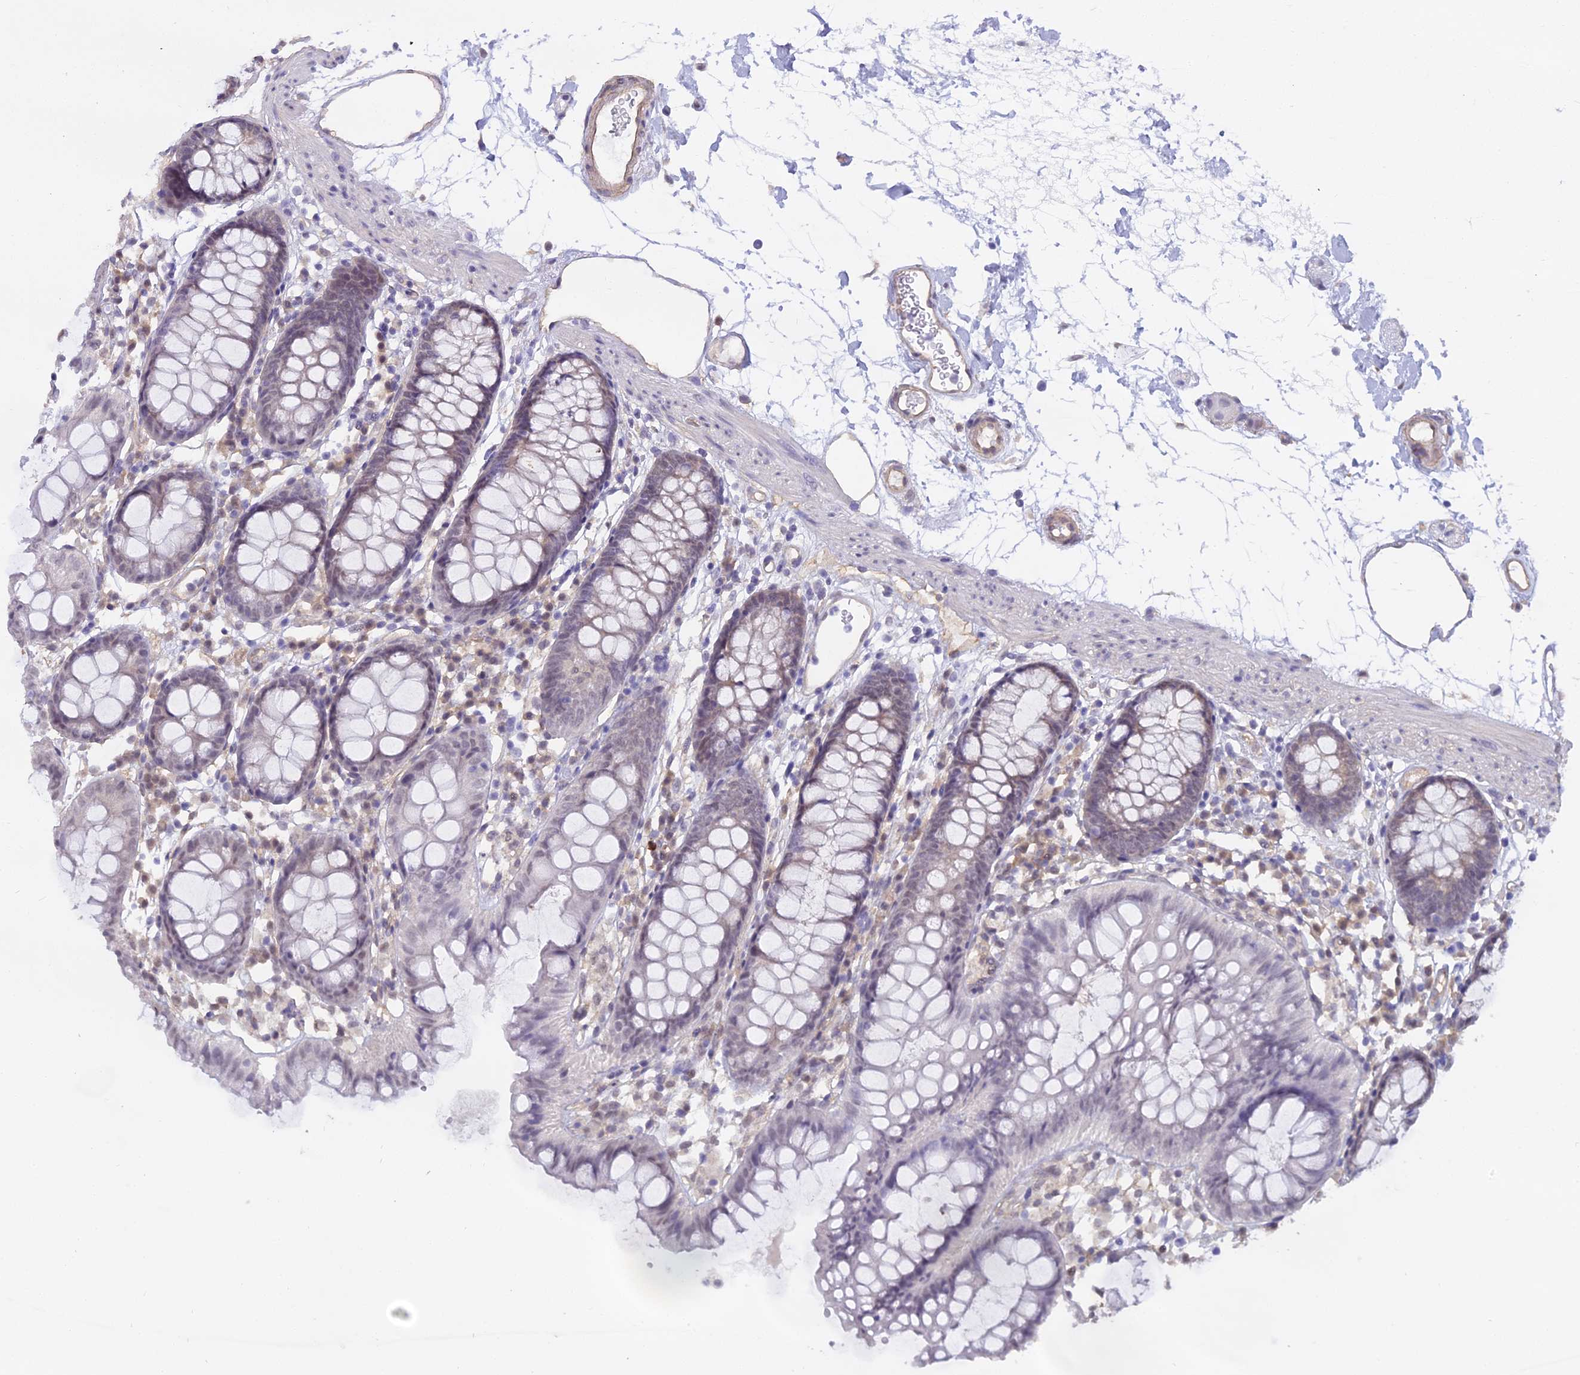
{"staining": {"intensity": "weak", "quantity": ">75%", "location": "cytoplasmic/membranous"}, "tissue": "colon", "cell_type": "Endothelial cells", "image_type": "normal", "snomed": [{"axis": "morphology", "description": "Normal tissue, NOS"}, {"axis": "topography", "description": "Colon"}], "caption": "This is an image of immunohistochemistry staining of benign colon, which shows weak positivity in the cytoplasmic/membranous of endothelial cells.", "gene": "BLNK", "patient": {"sex": "female", "age": 84}}